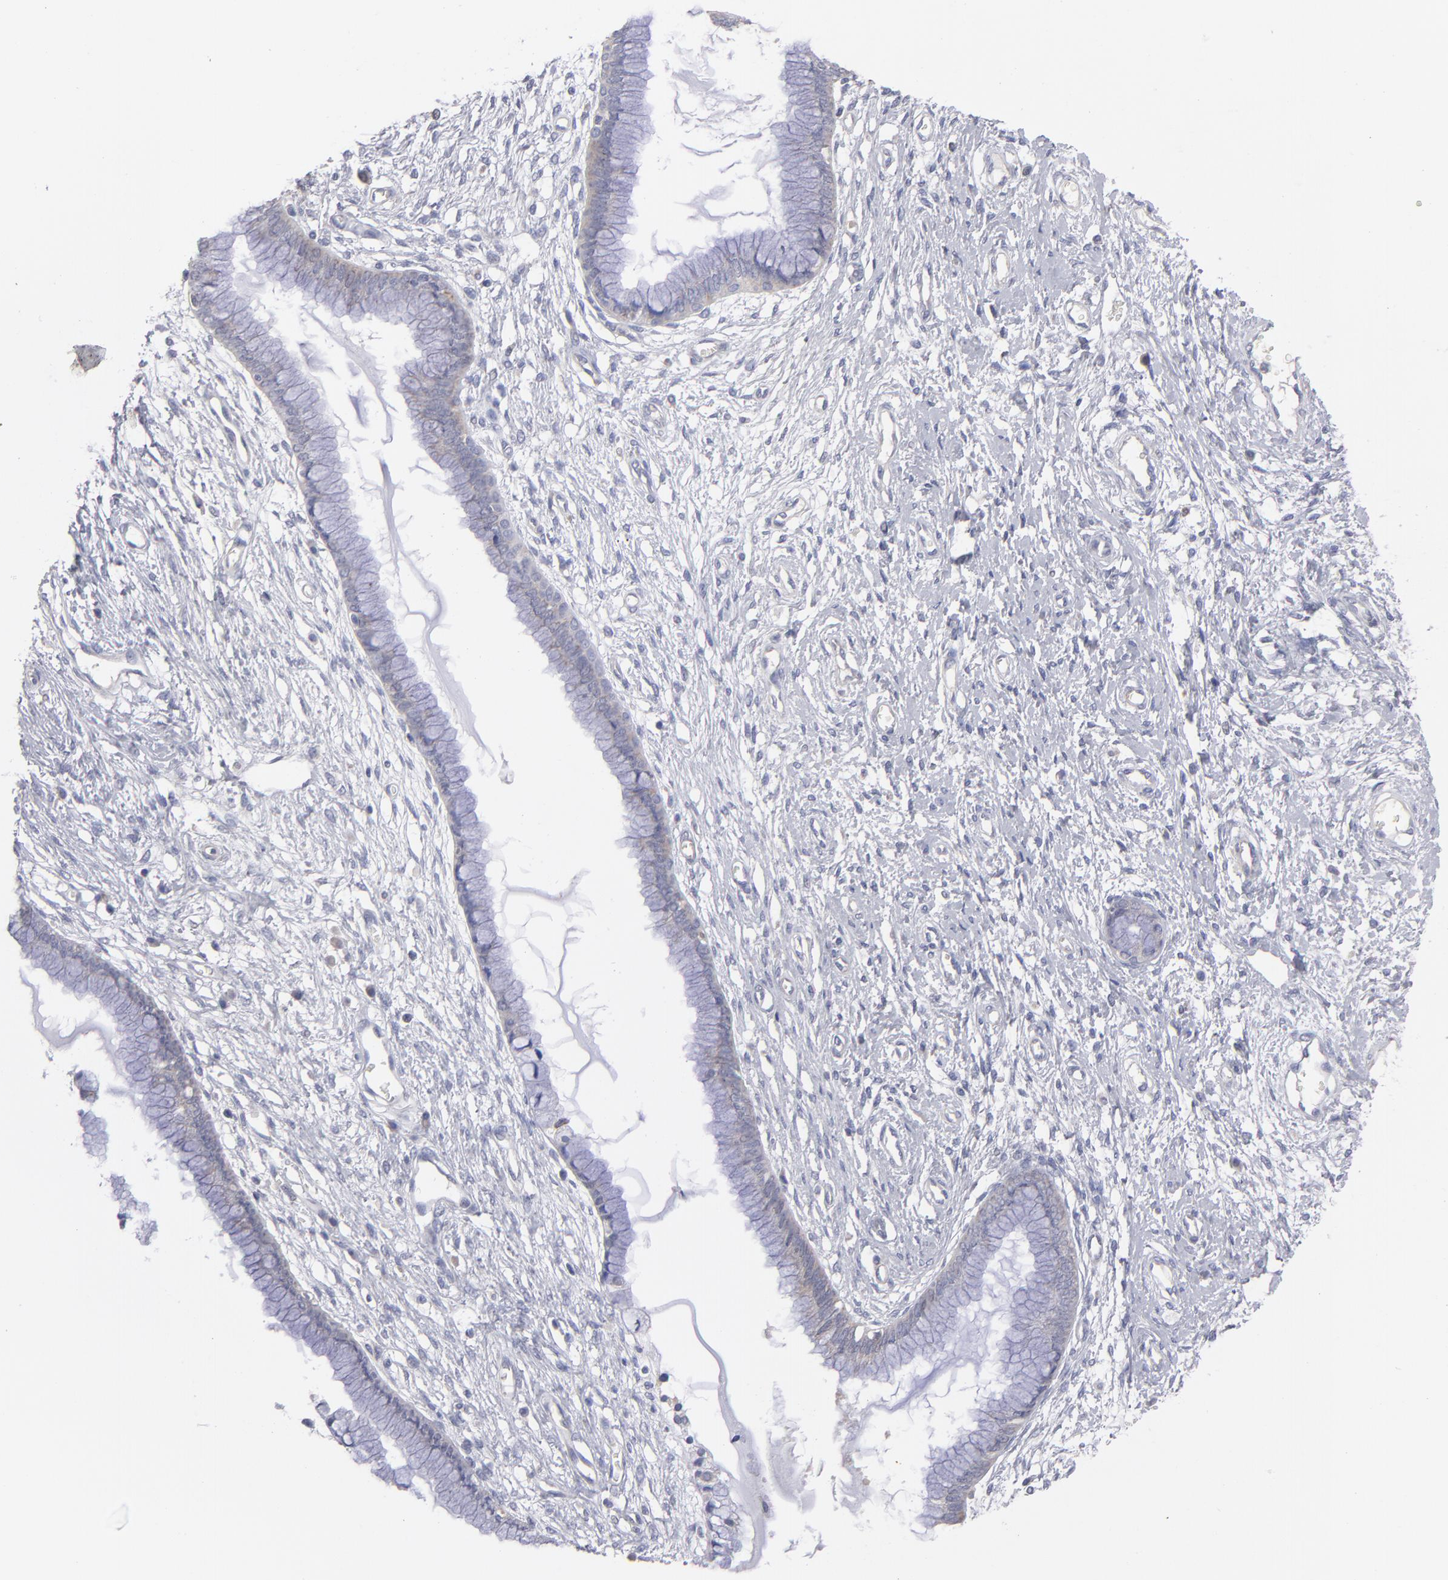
{"staining": {"intensity": "weak", "quantity": "<25%", "location": "cytoplasmic/membranous"}, "tissue": "cervix", "cell_type": "Glandular cells", "image_type": "normal", "snomed": [{"axis": "morphology", "description": "Normal tissue, NOS"}, {"axis": "topography", "description": "Cervix"}], "caption": "This is an immunohistochemistry (IHC) image of benign human cervix. There is no expression in glandular cells.", "gene": "HCCS", "patient": {"sex": "female", "age": 55}}